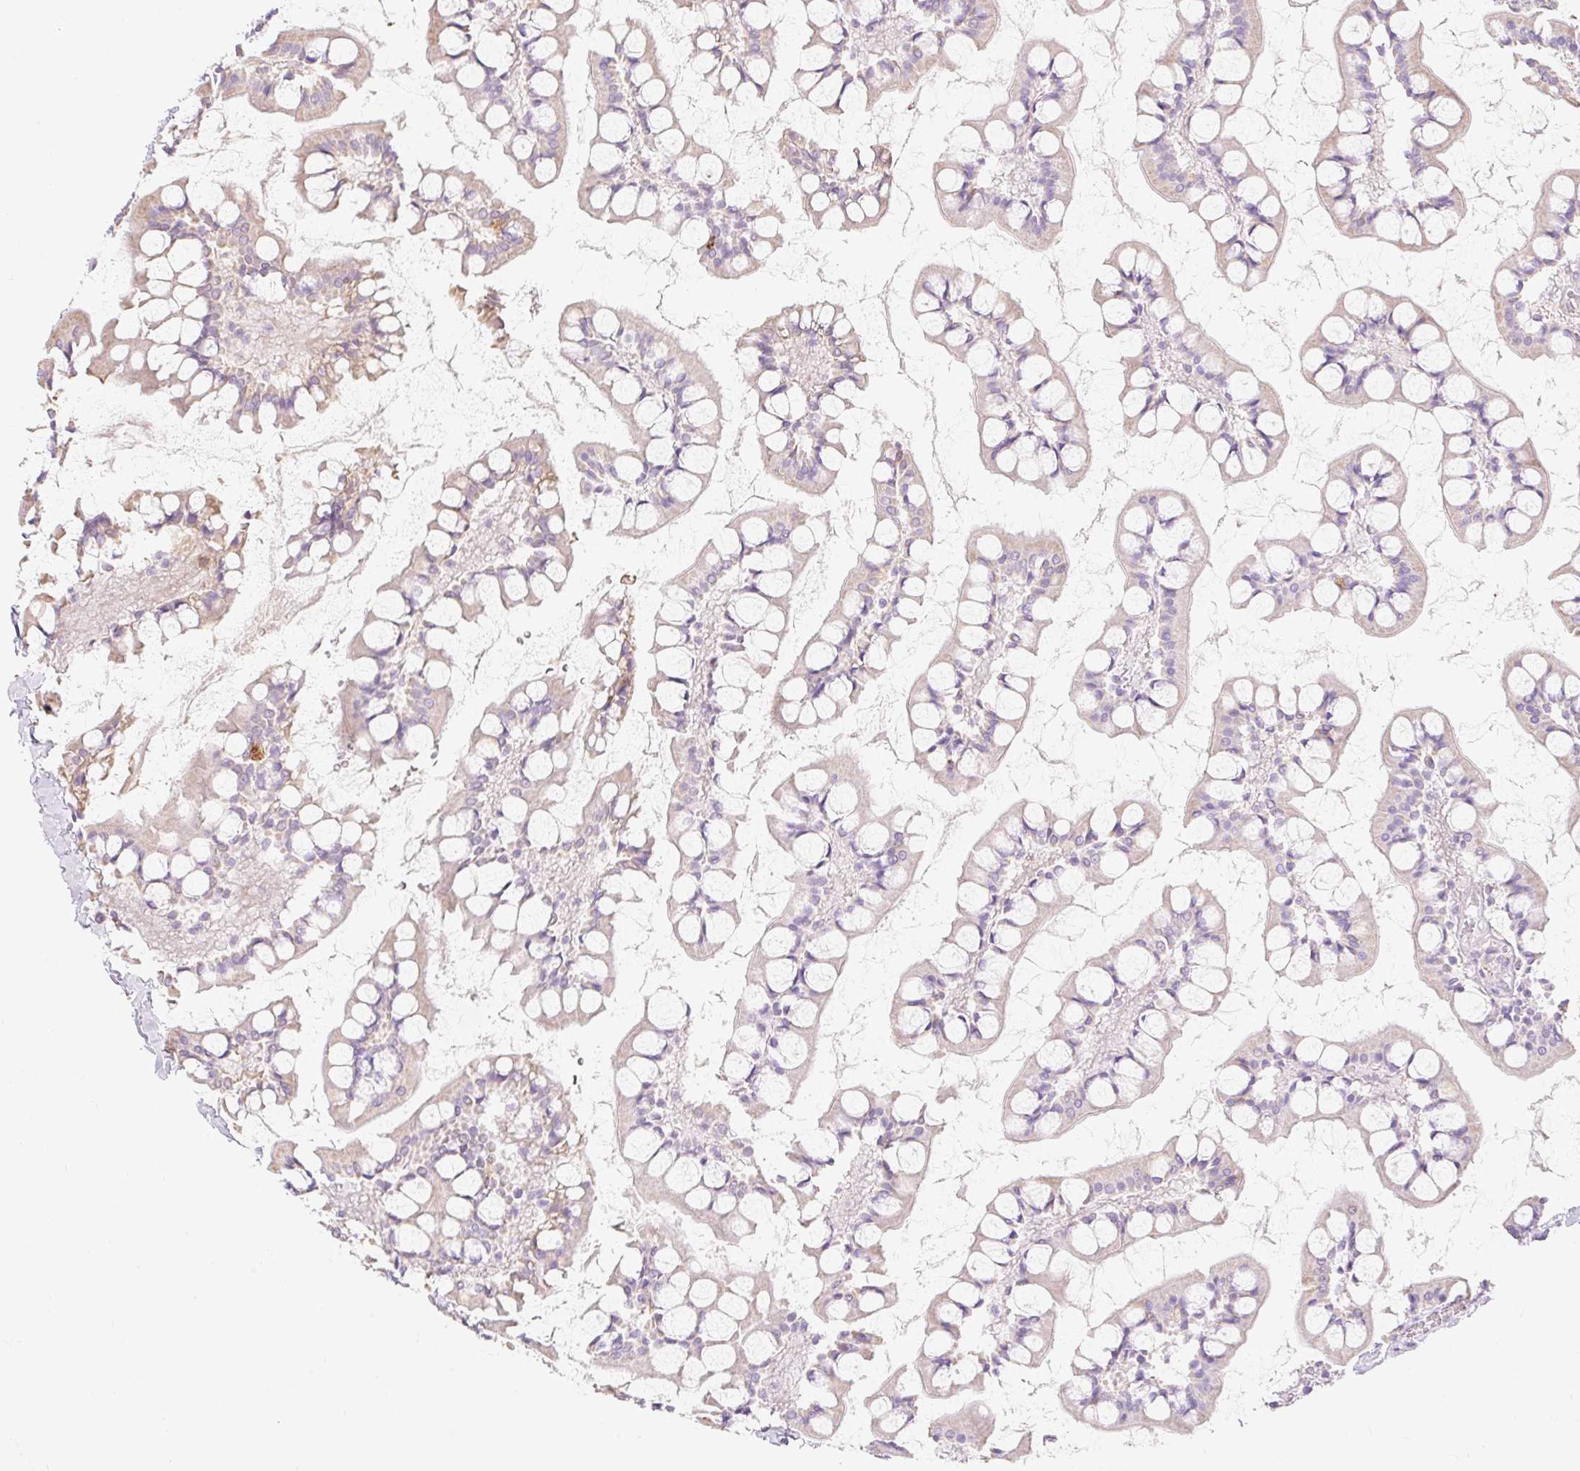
{"staining": {"intensity": "moderate", "quantity": "25%-75%", "location": "cytoplasmic/membranous"}, "tissue": "small intestine", "cell_type": "Glandular cells", "image_type": "normal", "snomed": [{"axis": "morphology", "description": "Normal tissue, NOS"}, {"axis": "topography", "description": "Small intestine"}], "caption": "An image of small intestine stained for a protein reveals moderate cytoplasmic/membranous brown staining in glandular cells. (DAB (3,3'-diaminobenzidine) IHC, brown staining for protein, blue staining for nuclei).", "gene": "DHX35", "patient": {"sex": "male", "age": 52}}